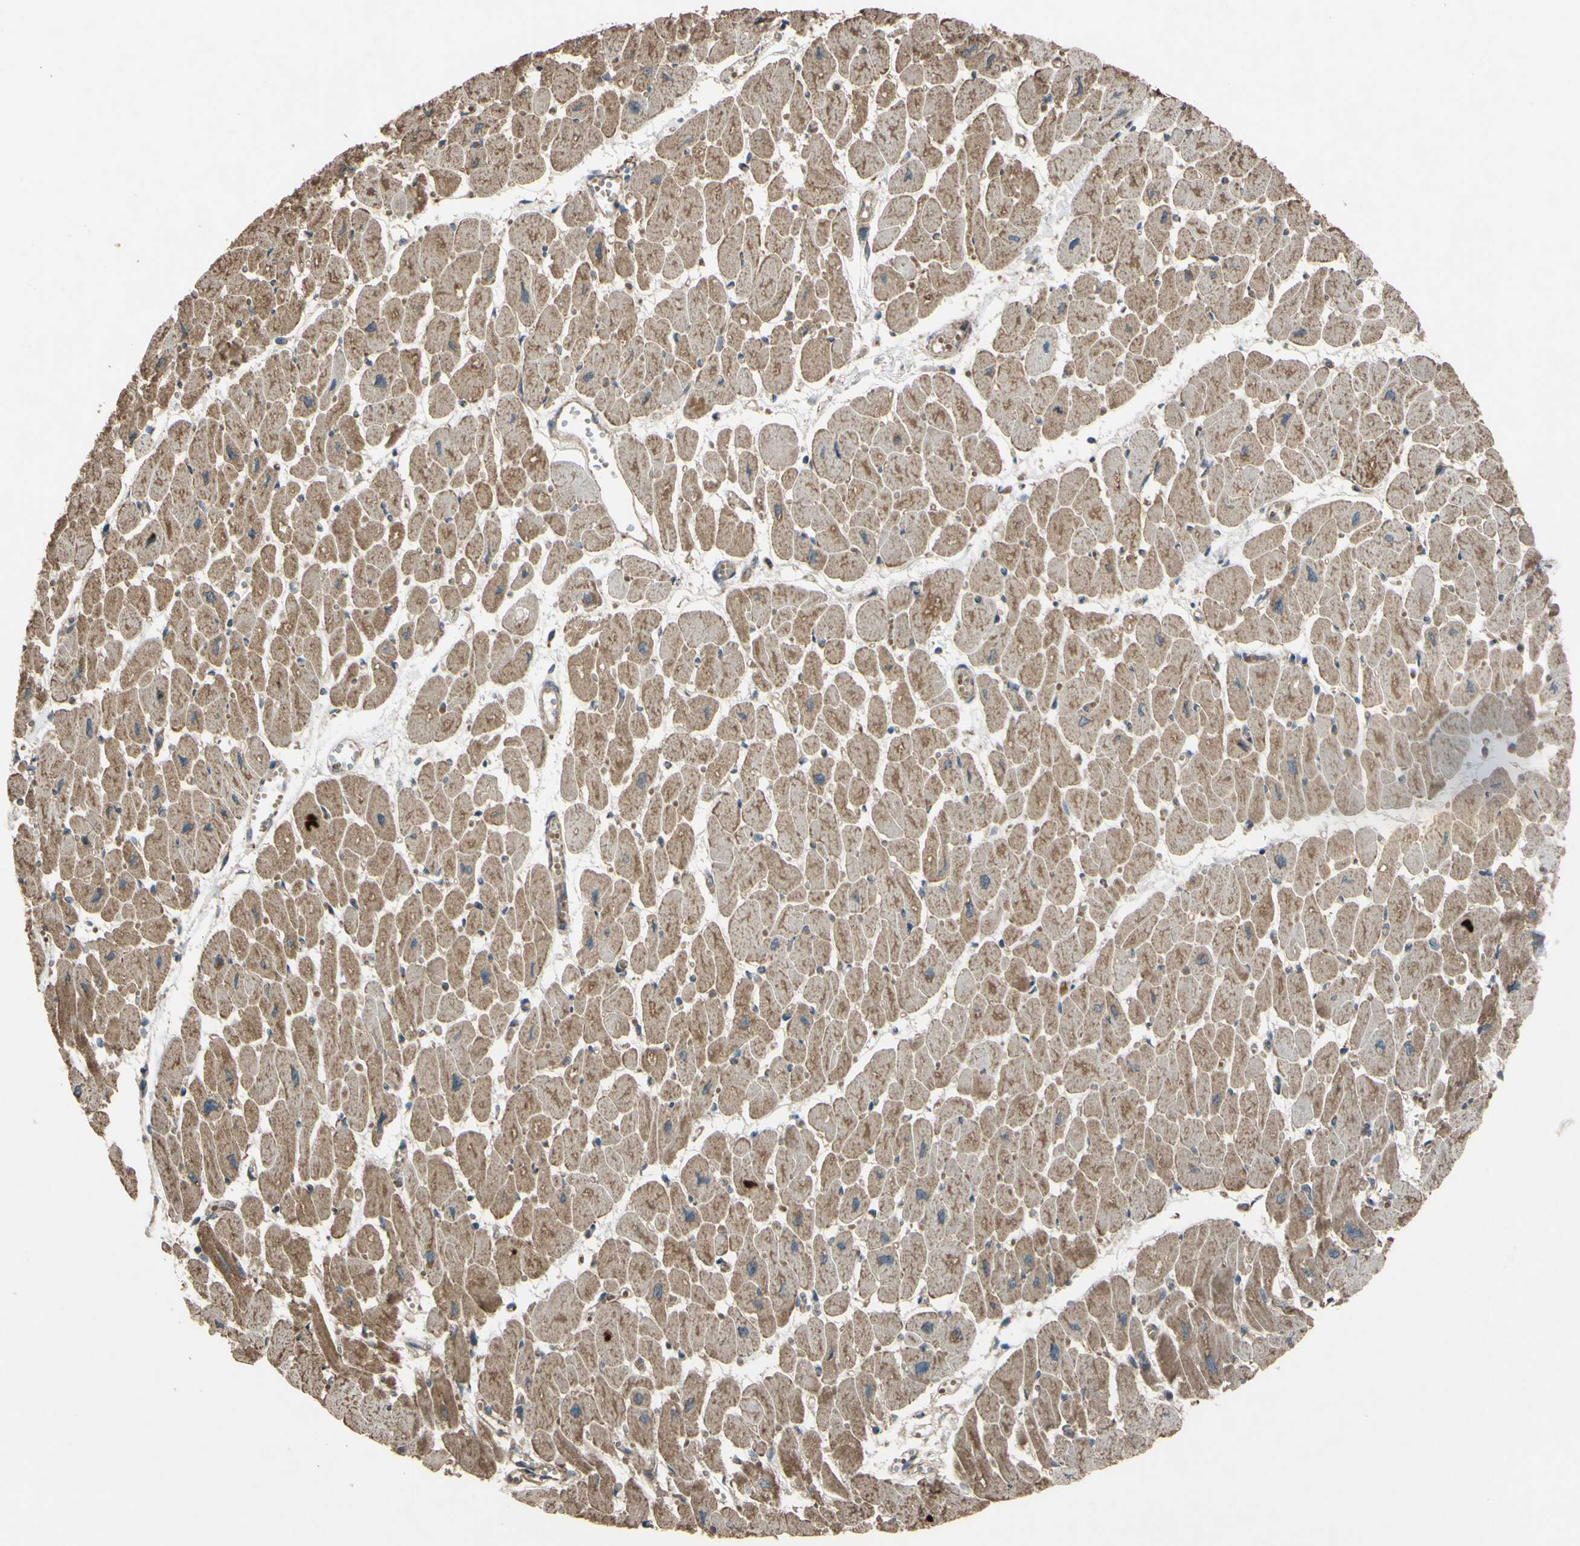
{"staining": {"intensity": "moderate", "quantity": ">75%", "location": "cytoplasmic/membranous"}, "tissue": "heart muscle", "cell_type": "Cardiomyocytes", "image_type": "normal", "snomed": [{"axis": "morphology", "description": "Normal tissue, NOS"}, {"axis": "topography", "description": "Heart"}], "caption": "This is an image of immunohistochemistry staining of normal heart muscle, which shows moderate positivity in the cytoplasmic/membranous of cardiomyocytes.", "gene": "ACOT8", "patient": {"sex": "female", "age": 54}}